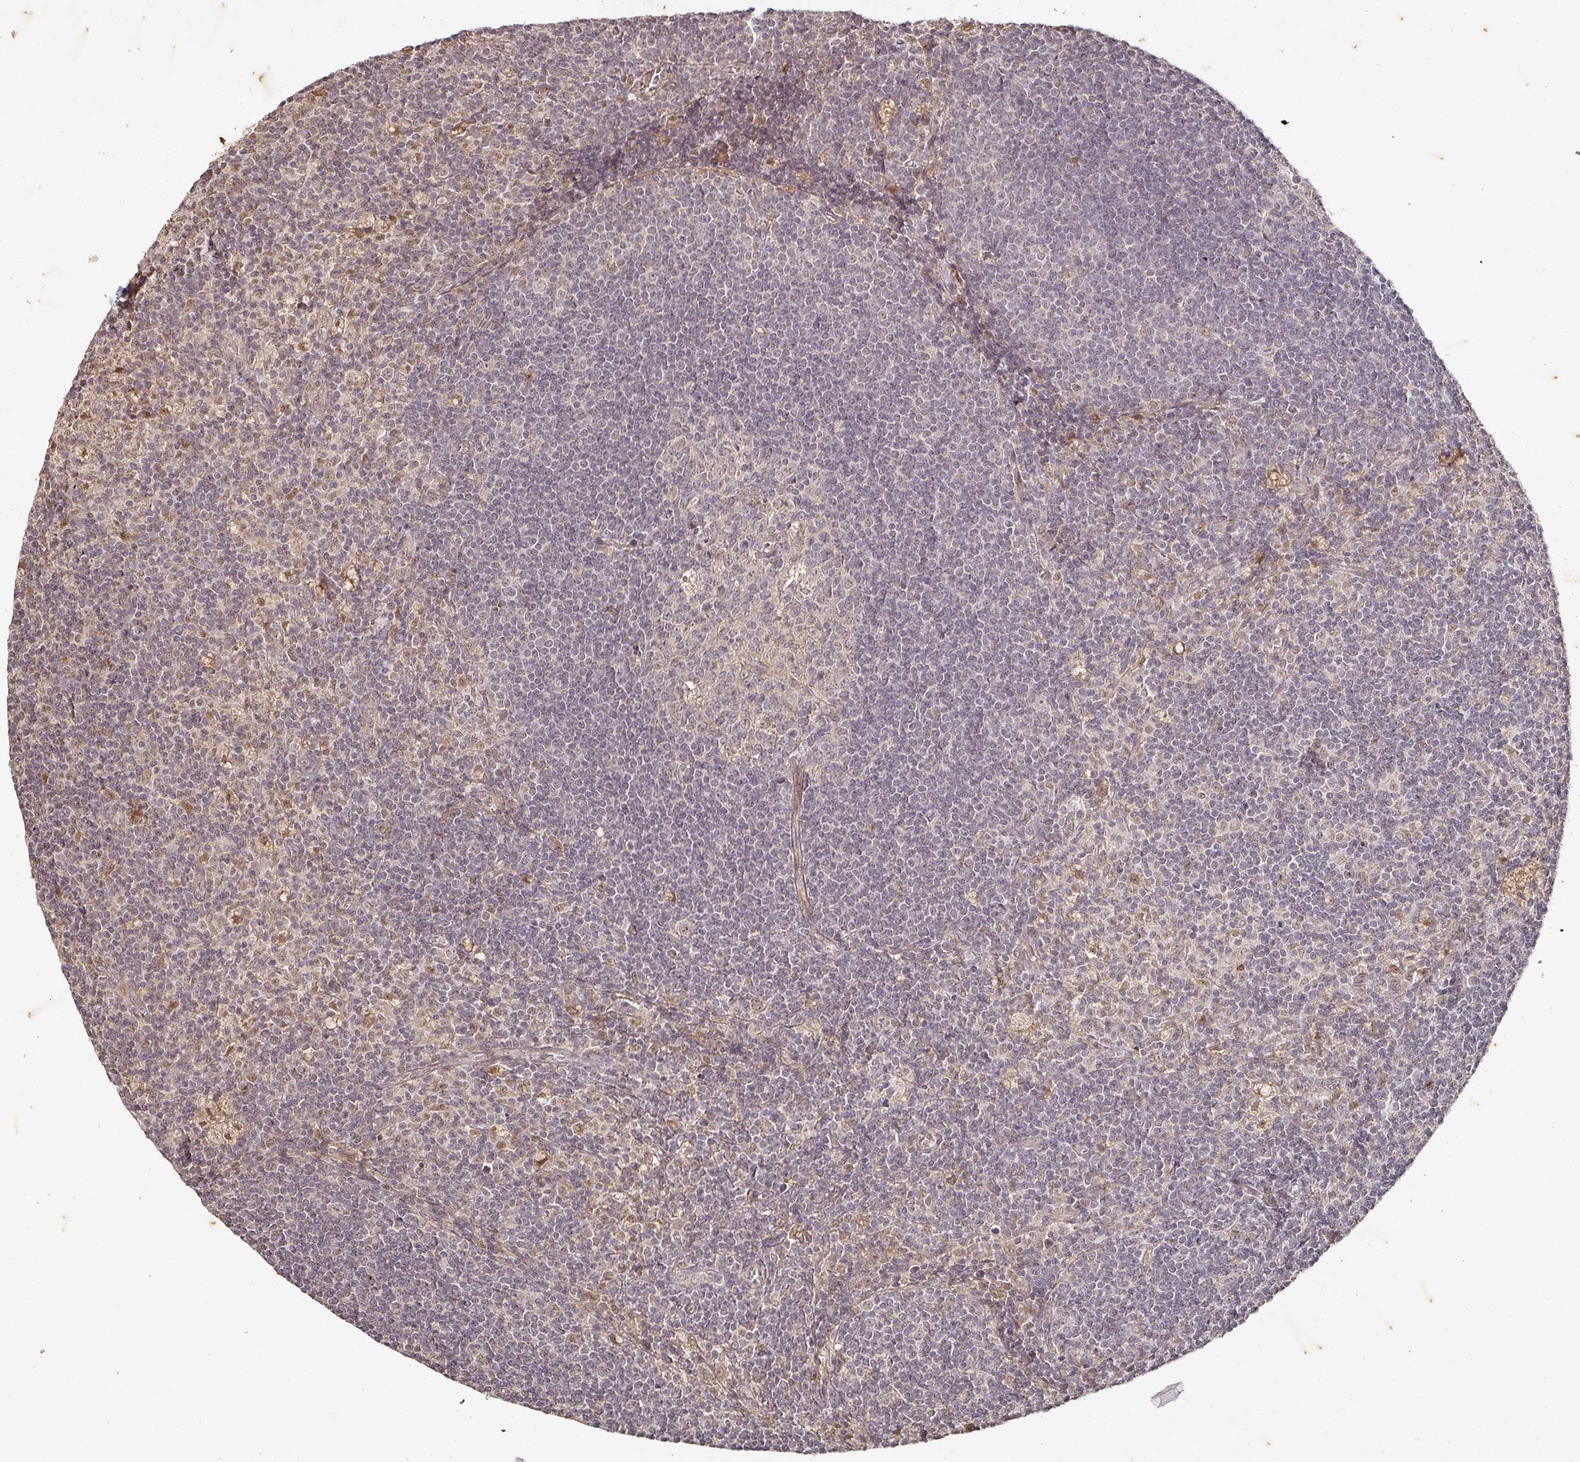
{"staining": {"intensity": "negative", "quantity": "none", "location": "none"}, "tissue": "lymph node", "cell_type": "Germinal center cells", "image_type": "normal", "snomed": [{"axis": "morphology", "description": "Normal tissue, NOS"}, {"axis": "topography", "description": "Lymph node"}], "caption": "Immunohistochemistry (IHC) micrograph of unremarkable lymph node stained for a protein (brown), which displays no positivity in germinal center cells.", "gene": "CAPN5", "patient": {"sex": "male", "age": 69}}